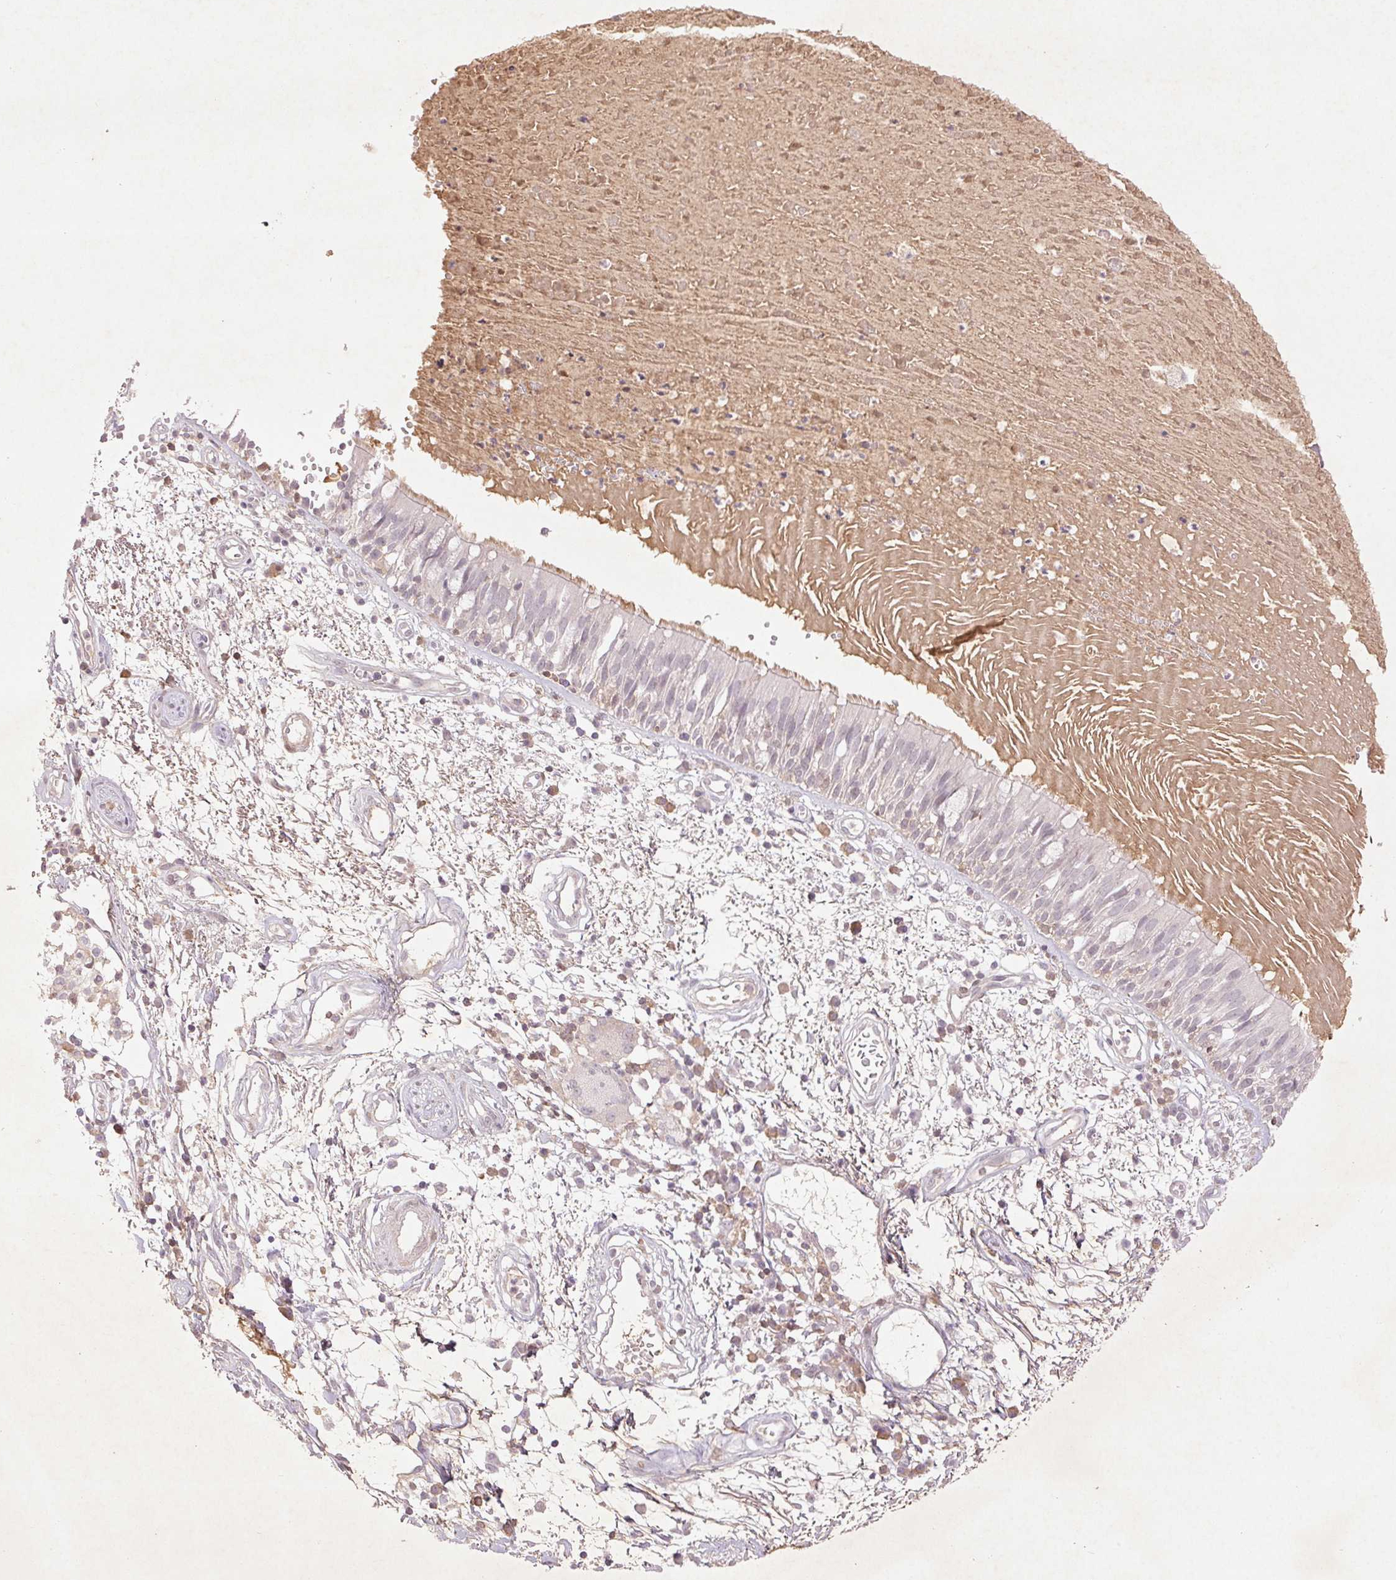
{"staining": {"intensity": "weak", "quantity": "<25%", "location": "cytoplasmic/membranous"}, "tissue": "bronchus", "cell_type": "Respiratory epithelial cells", "image_type": "normal", "snomed": [{"axis": "morphology", "description": "Normal tissue, NOS"}, {"axis": "morphology", "description": "Squamous cell carcinoma, NOS"}, {"axis": "topography", "description": "Cartilage tissue"}, {"axis": "topography", "description": "Bronchus"}, {"axis": "topography", "description": "Lung"}], "caption": "The immunohistochemistry (IHC) photomicrograph has no significant positivity in respiratory epithelial cells of bronchus.", "gene": "FAM168B", "patient": {"sex": "male", "age": 66}}